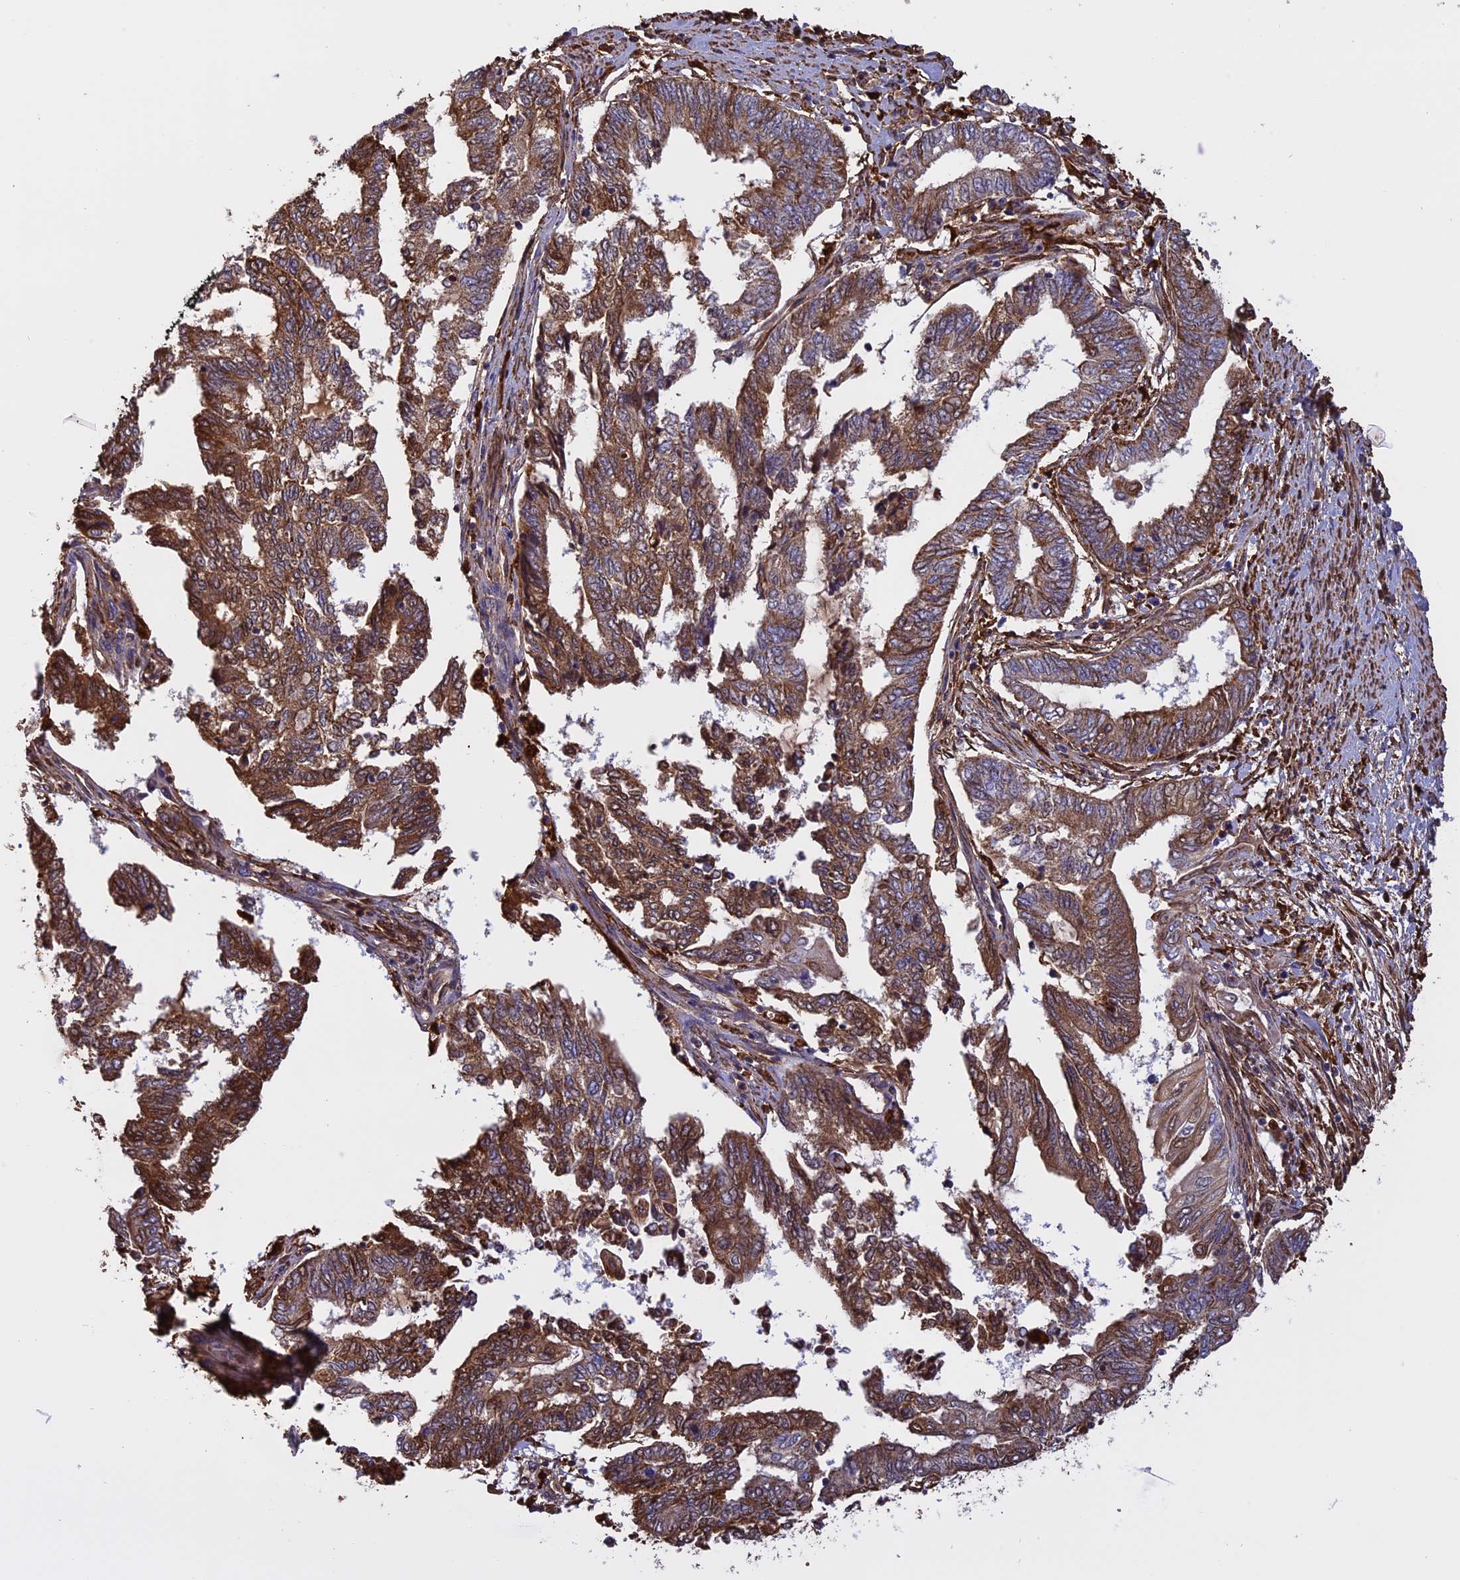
{"staining": {"intensity": "moderate", "quantity": ">75%", "location": "cytoplasmic/membranous"}, "tissue": "endometrial cancer", "cell_type": "Tumor cells", "image_type": "cancer", "snomed": [{"axis": "morphology", "description": "Adenocarcinoma, NOS"}, {"axis": "topography", "description": "Uterus"}, {"axis": "topography", "description": "Endometrium"}], "caption": "This histopathology image demonstrates IHC staining of human adenocarcinoma (endometrial), with medium moderate cytoplasmic/membranous positivity in approximately >75% of tumor cells.", "gene": "KCNG1", "patient": {"sex": "female", "age": 70}}